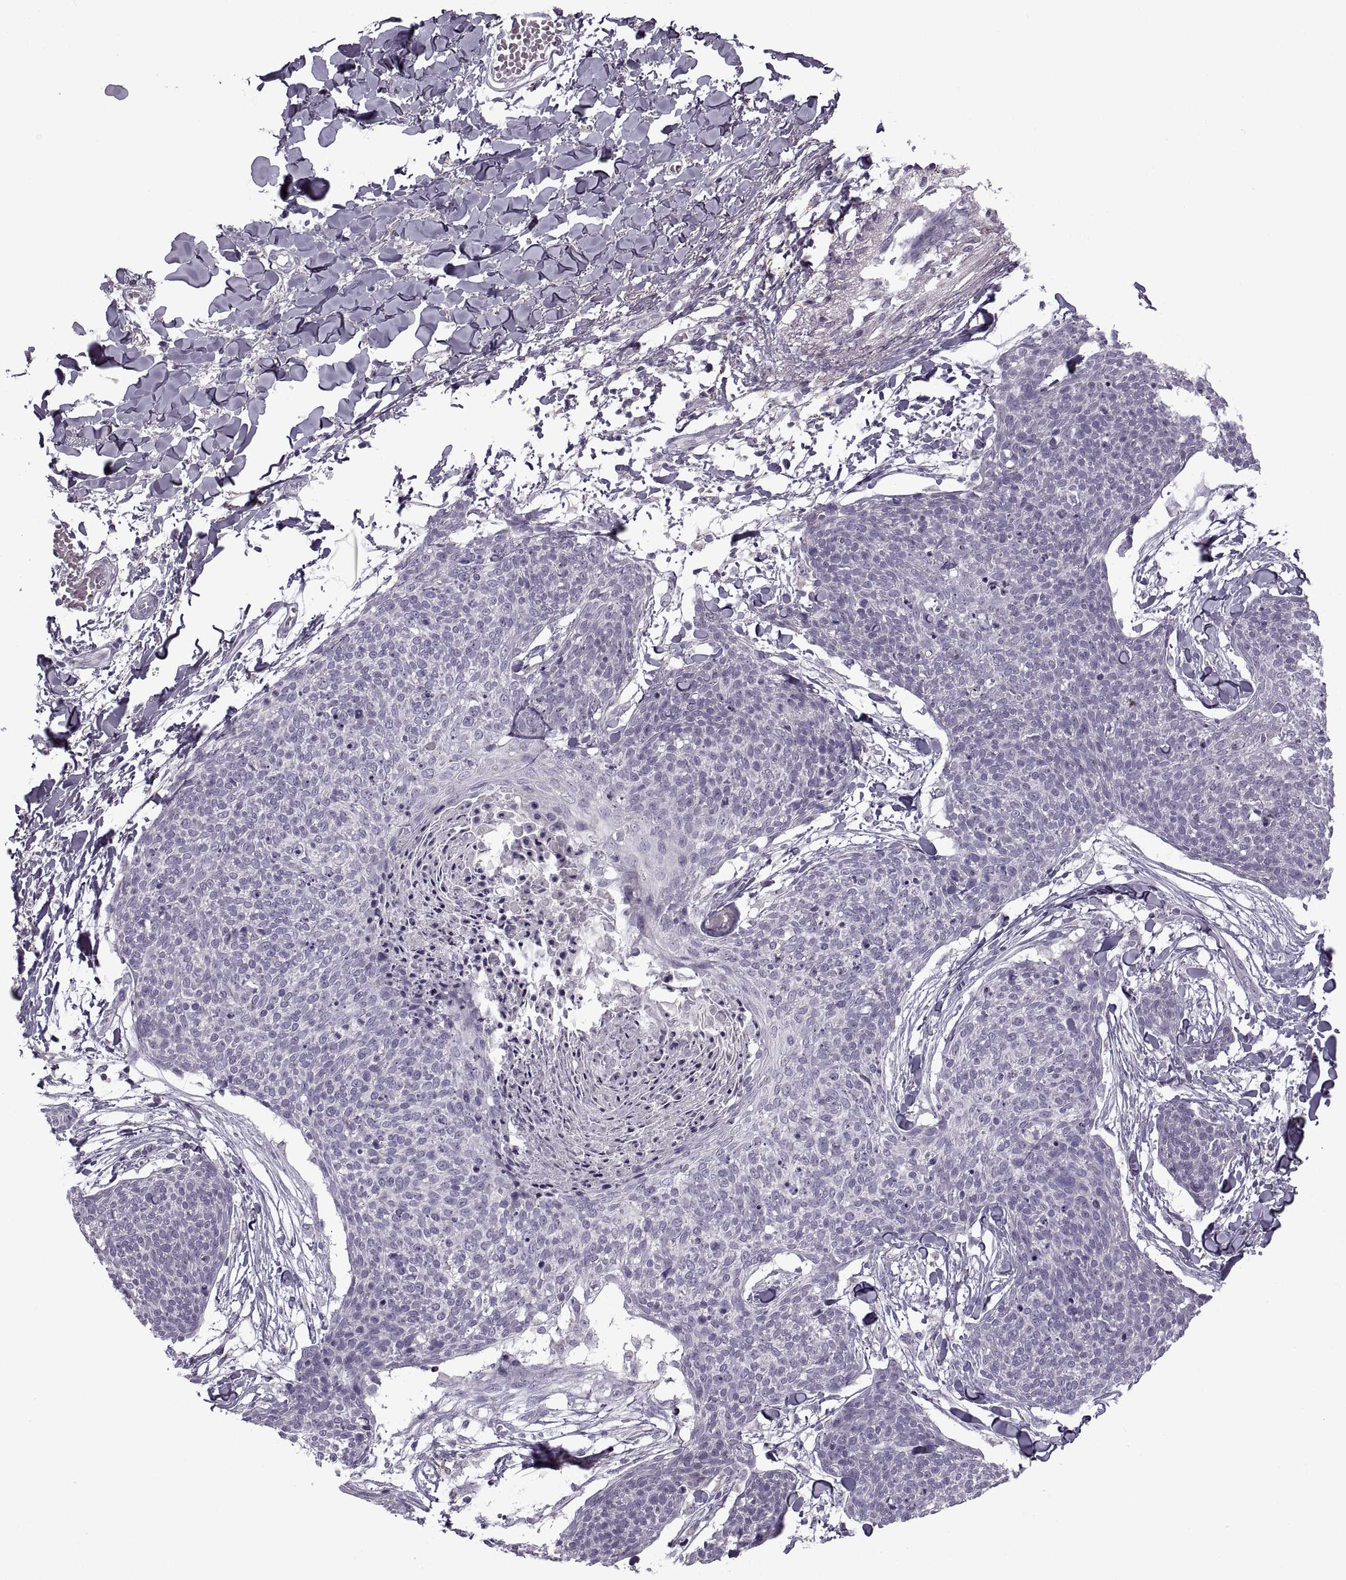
{"staining": {"intensity": "negative", "quantity": "none", "location": "none"}, "tissue": "skin cancer", "cell_type": "Tumor cells", "image_type": "cancer", "snomed": [{"axis": "morphology", "description": "Squamous cell carcinoma, NOS"}, {"axis": "topography", "description": "Skin"}, {"axis": "topography", "description": "Vulva"}], "caption": "Immunohistochemistry (IHC) of skin squamous cell carcinoma shows no positivity in tumor cells. (DAB (3,3'-diaminobenzidine) immunohistochemistry (IHC), high magnification).", "gene": "PIERCE1", "patient": {"sex": "female", "age": 75}}